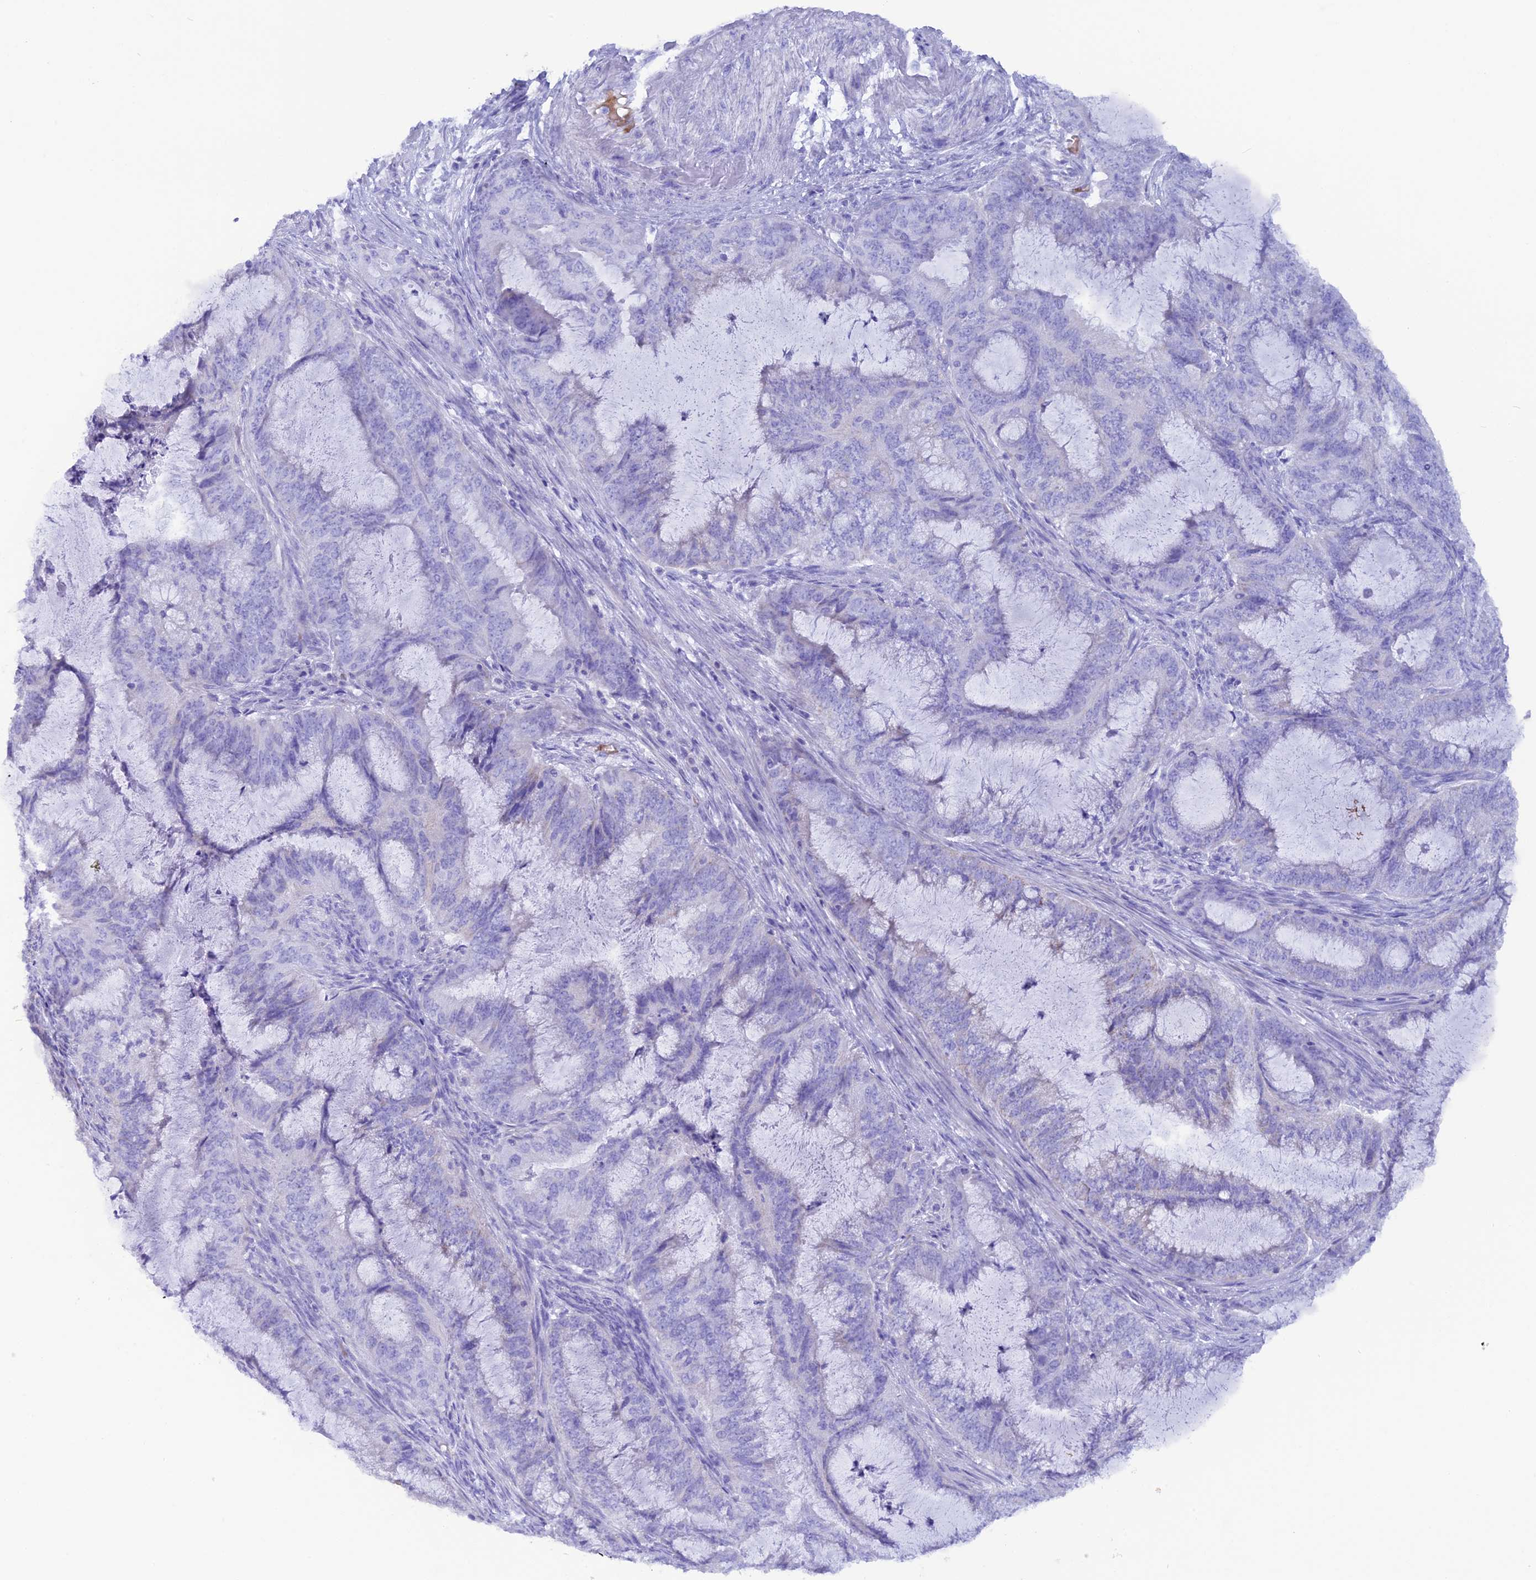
{"staining": {"intensity": "negative", "quantity": "none", "location": "none"}, "tissue": "endometrial cancer", "cell_type": "Tumor cells", "image_type": "cancer", "snomed": [{"axis": "morphology", "description": "Adenocarcinoma, NOS"}, {"axis": "topography", "description": "Endometrium"}], "caption": "The image exhibits no staining of tumor cells in adenocarcinoma (endometrial).", "gene": "GLYATL1", "patient": {"sex": "female", "age": 51}}